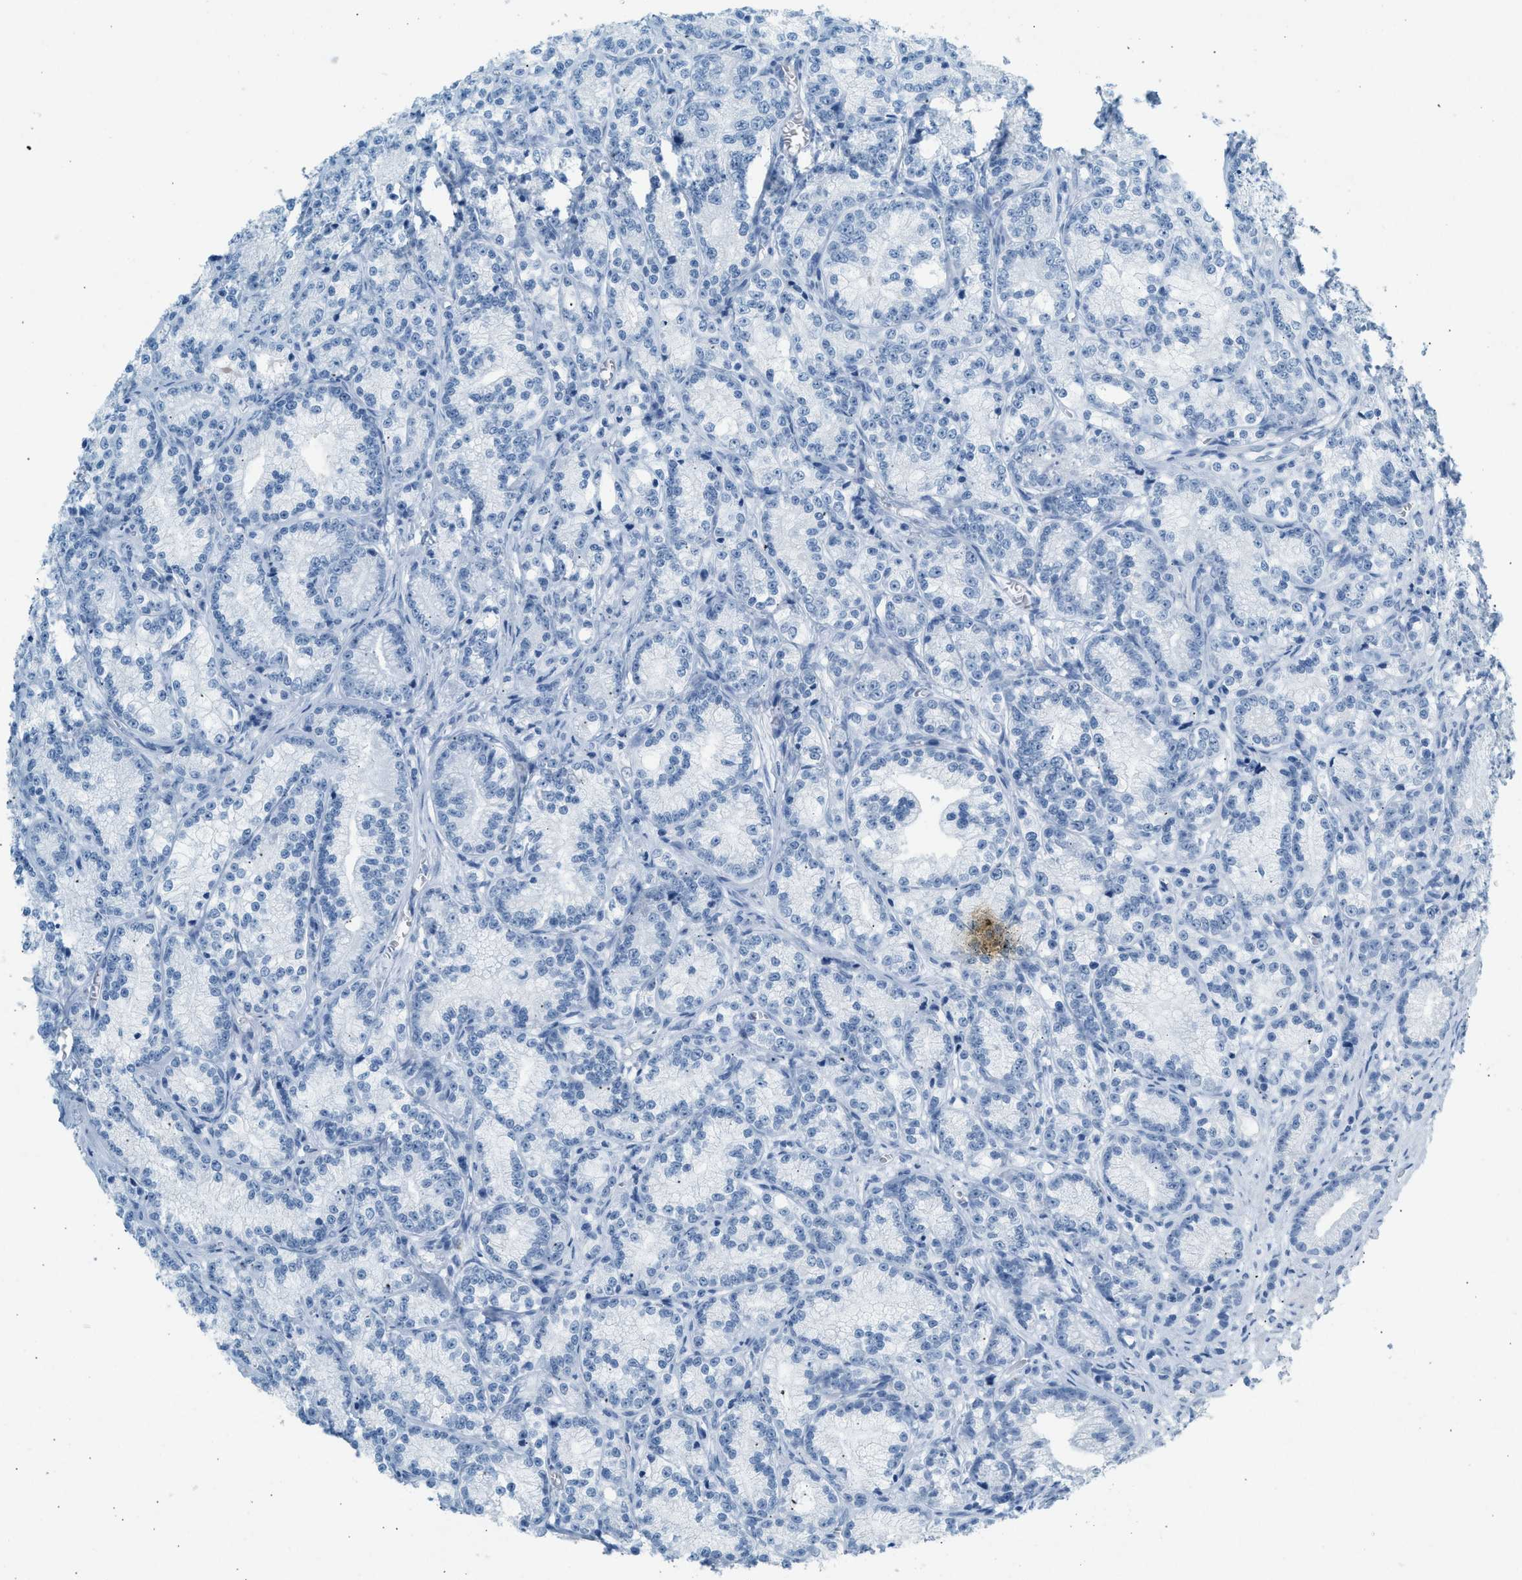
{"staining": {"intensity": "negative", "quantity": "none", "location": "none"}, "tissue": "prostate cancer", "cell_type": "Tumor cells", "image_type": "cancer", "snomed": [{"axis": "morphology", "description": "Adenocarcinoma, Low grade"}, {"axis": "topography", "description": "Prostate"}], "caption": "IHC of human low-grade adenocarcinoma (prostate) demonstrates no staining in tumor cells. Brightfield microscopy of immunohistochemistry (IHC) stained with DAB (brown) and hematoxylin (blue), captured at high magnification.", "gene": "HHATL", "patient": {"sex": "male", "age": 89}}